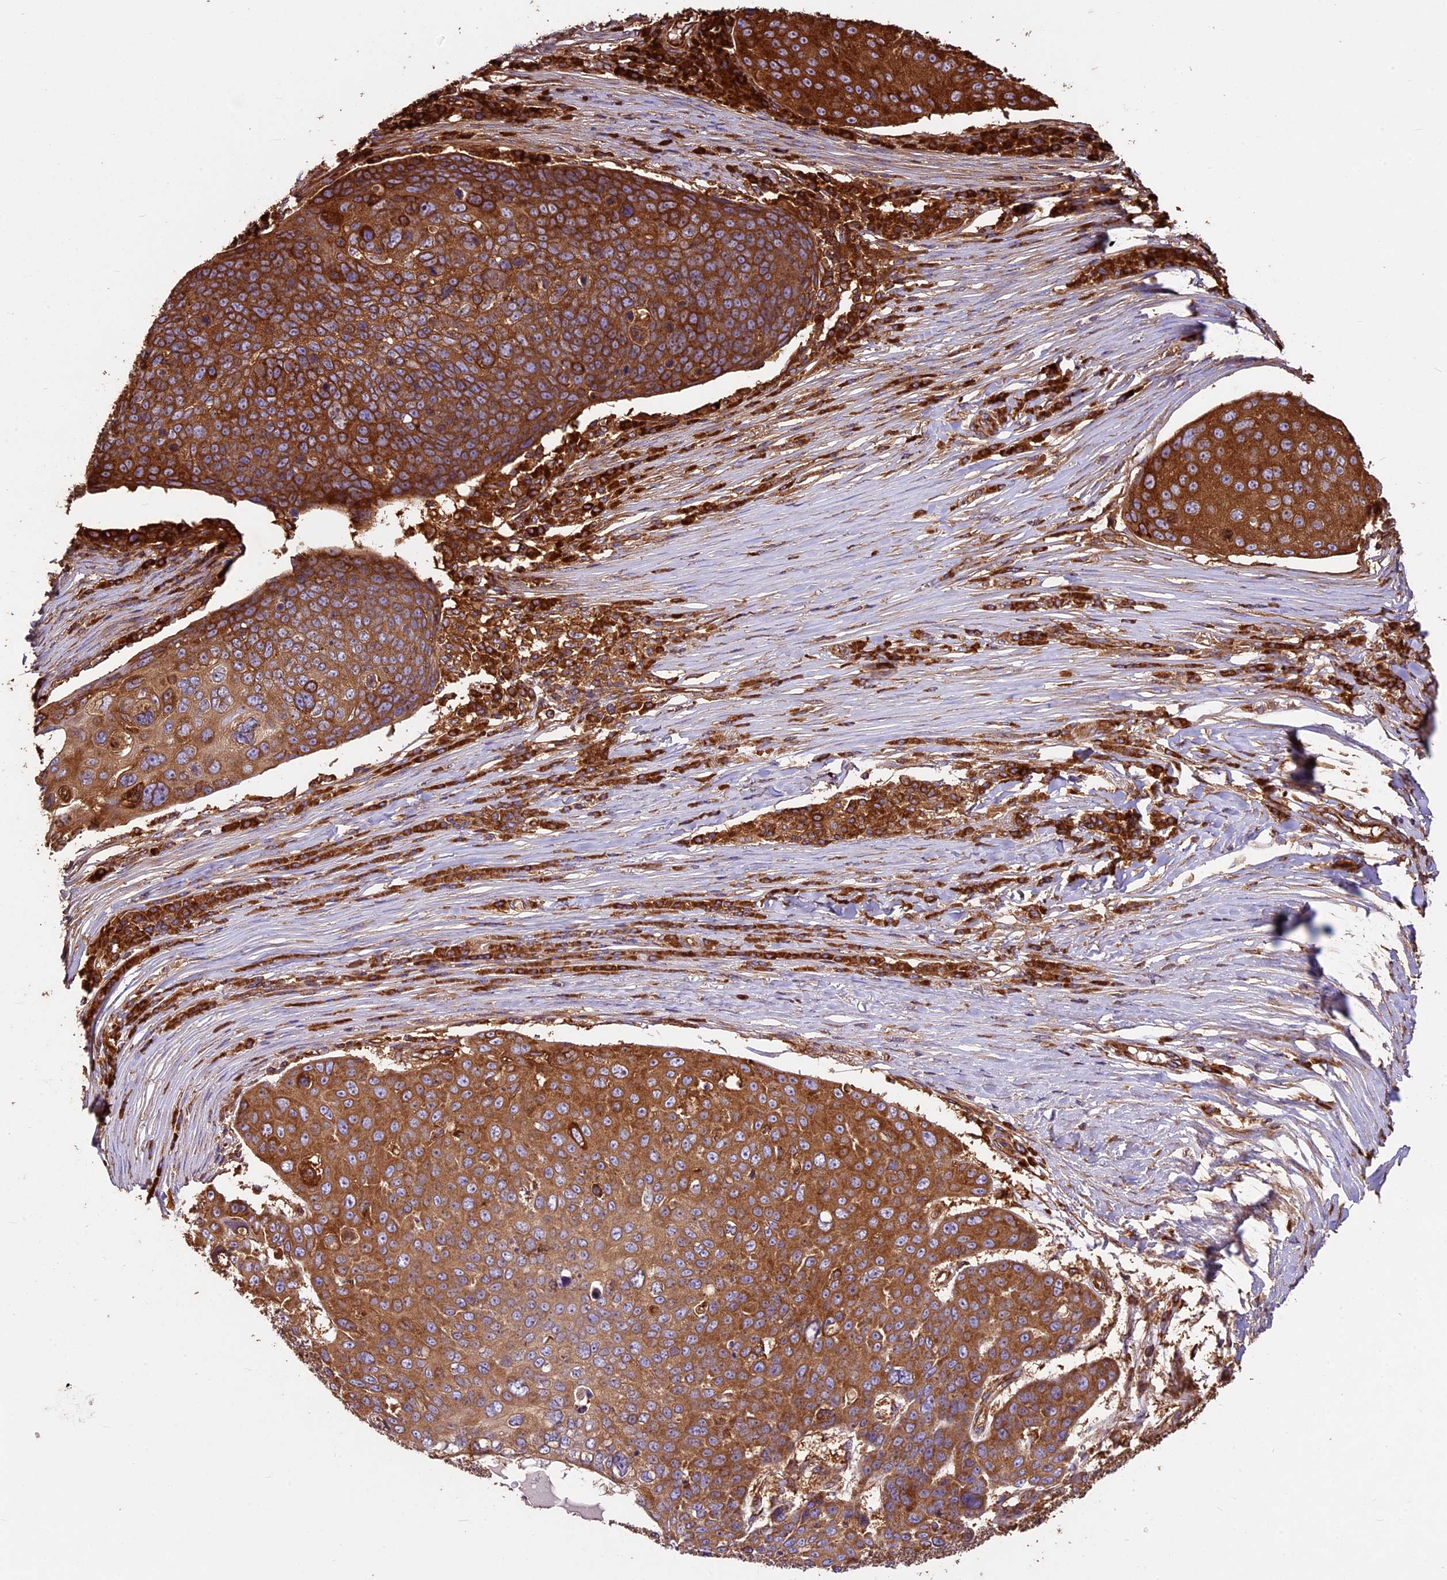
{"staining": {"intensity": "strong", "quantity": ">75%", "location": "cytoplasmic/membranous"}, "tissue": "skin cancer", "cell_type": "Tumor cells", "image_type": "cancer", "snomed": [{"axis": "morphology", "description": "Squamous cell carcinoma, NOS"}, {"axis": "topography", "description": "Skin"}], "caption": "Immunohistochemical staining of skin cancer (squamous cell carcinoma) exhibits high levels of strong cytoplasmic/membranous staining in about >75% of tumor cells. Nuclei are stained in blue.", "gene": "KARS1", "patient": {"sex": "male", "age": 71}}